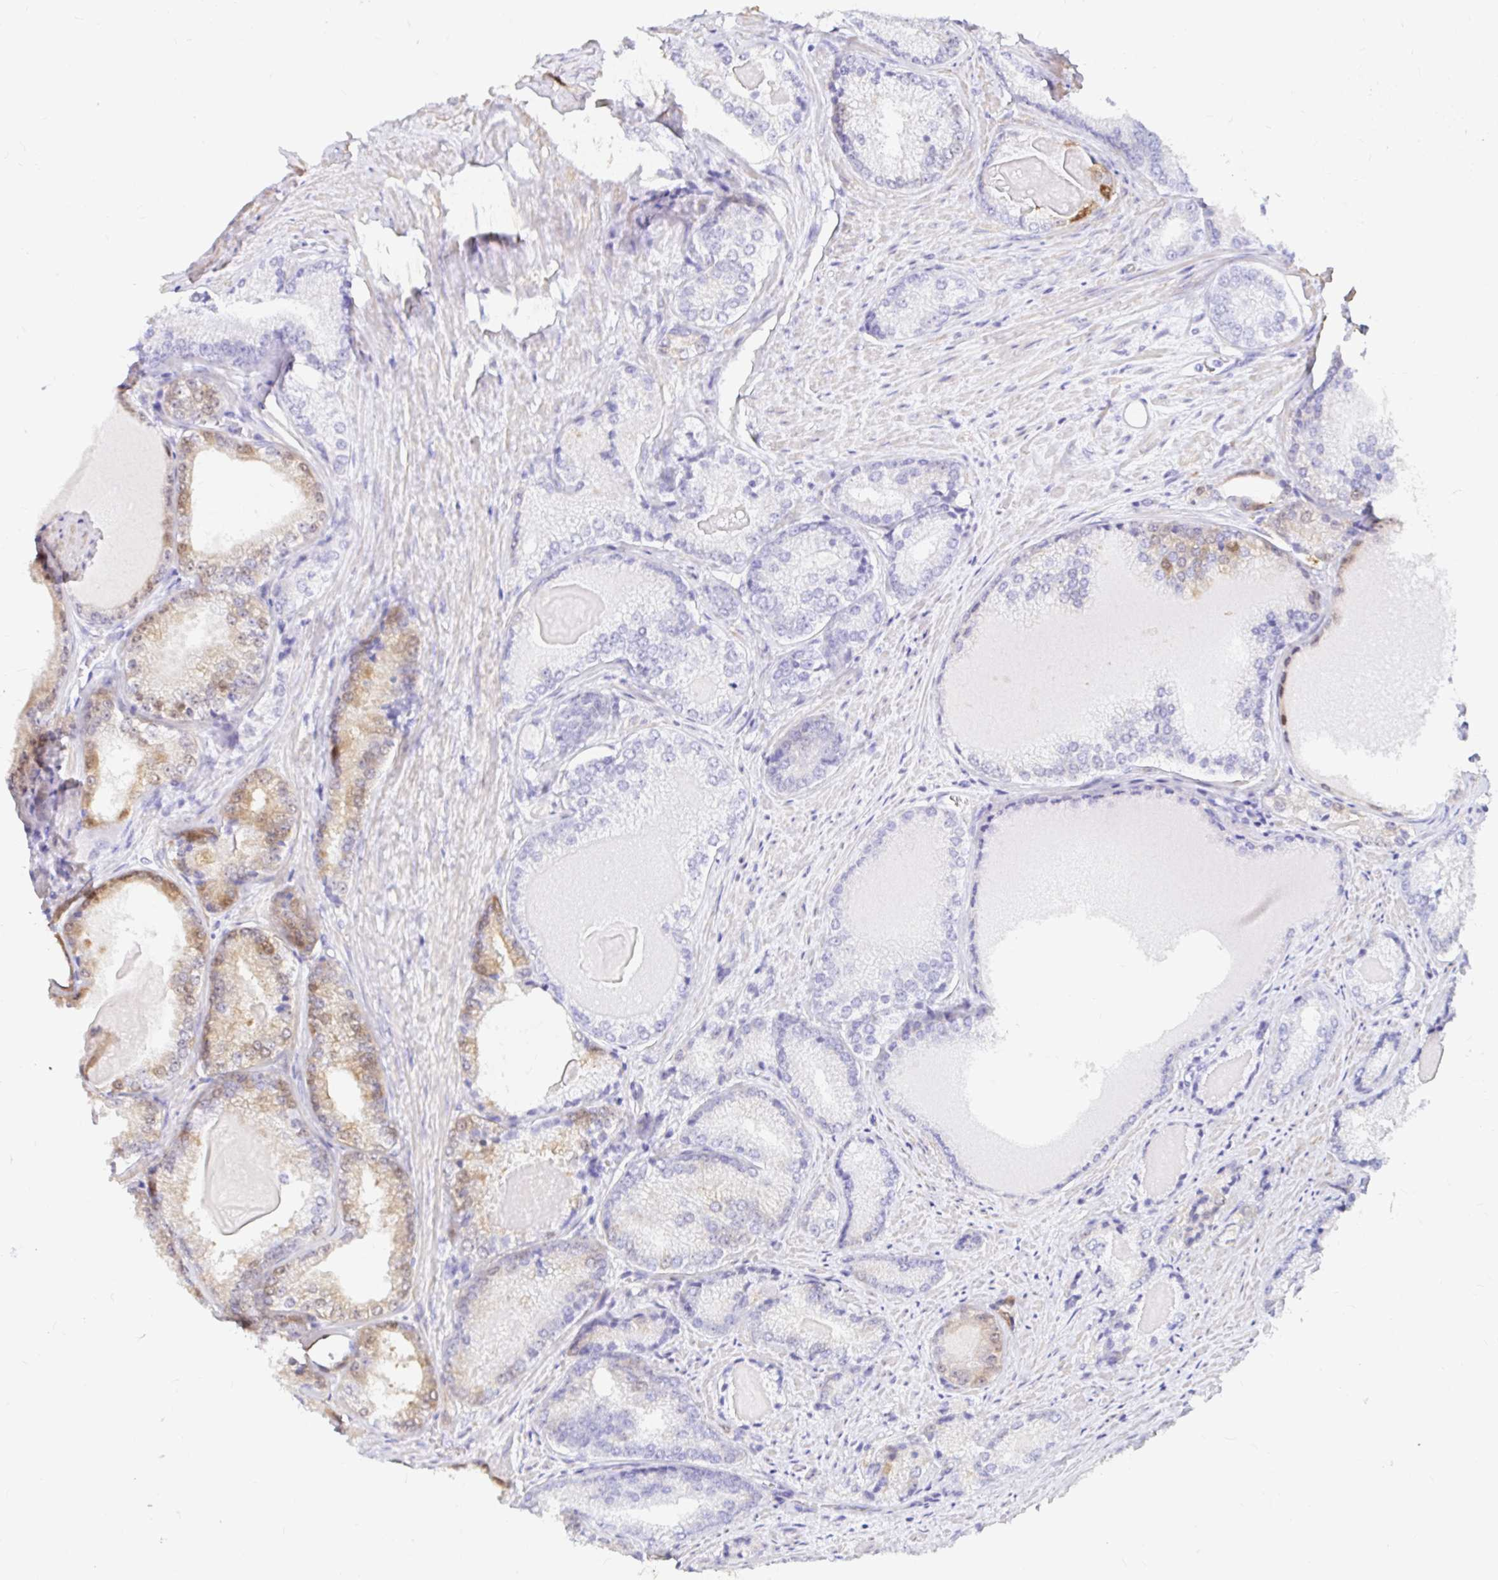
{"staining": {"intensity": "moderate", "quantity": "<25%", "location": "cytoplasmic/membranous"}, "tissue": "prostate cancer", "cell_type": "Tumor cells", "image_type": "cancer", "snomed": [{"axis": "morphology", "description": "Adenocarcinoma, NOS"}, {"axis": "morphology", "description": "Adenocarcinoma, Low grade"}, {"axis": "topography", "description": "Prostate"}], "caption": "An IHC photomicrograph of neoplastic tissue is shown. Protein staining in brown labels moderate cytoplasmic/membranous positivity in prostate cancer (low-grade adenocarcinoma) within tumor cells.", "gene": "PPP1R1B", "patient": {"sex": "male", "age": 68}}